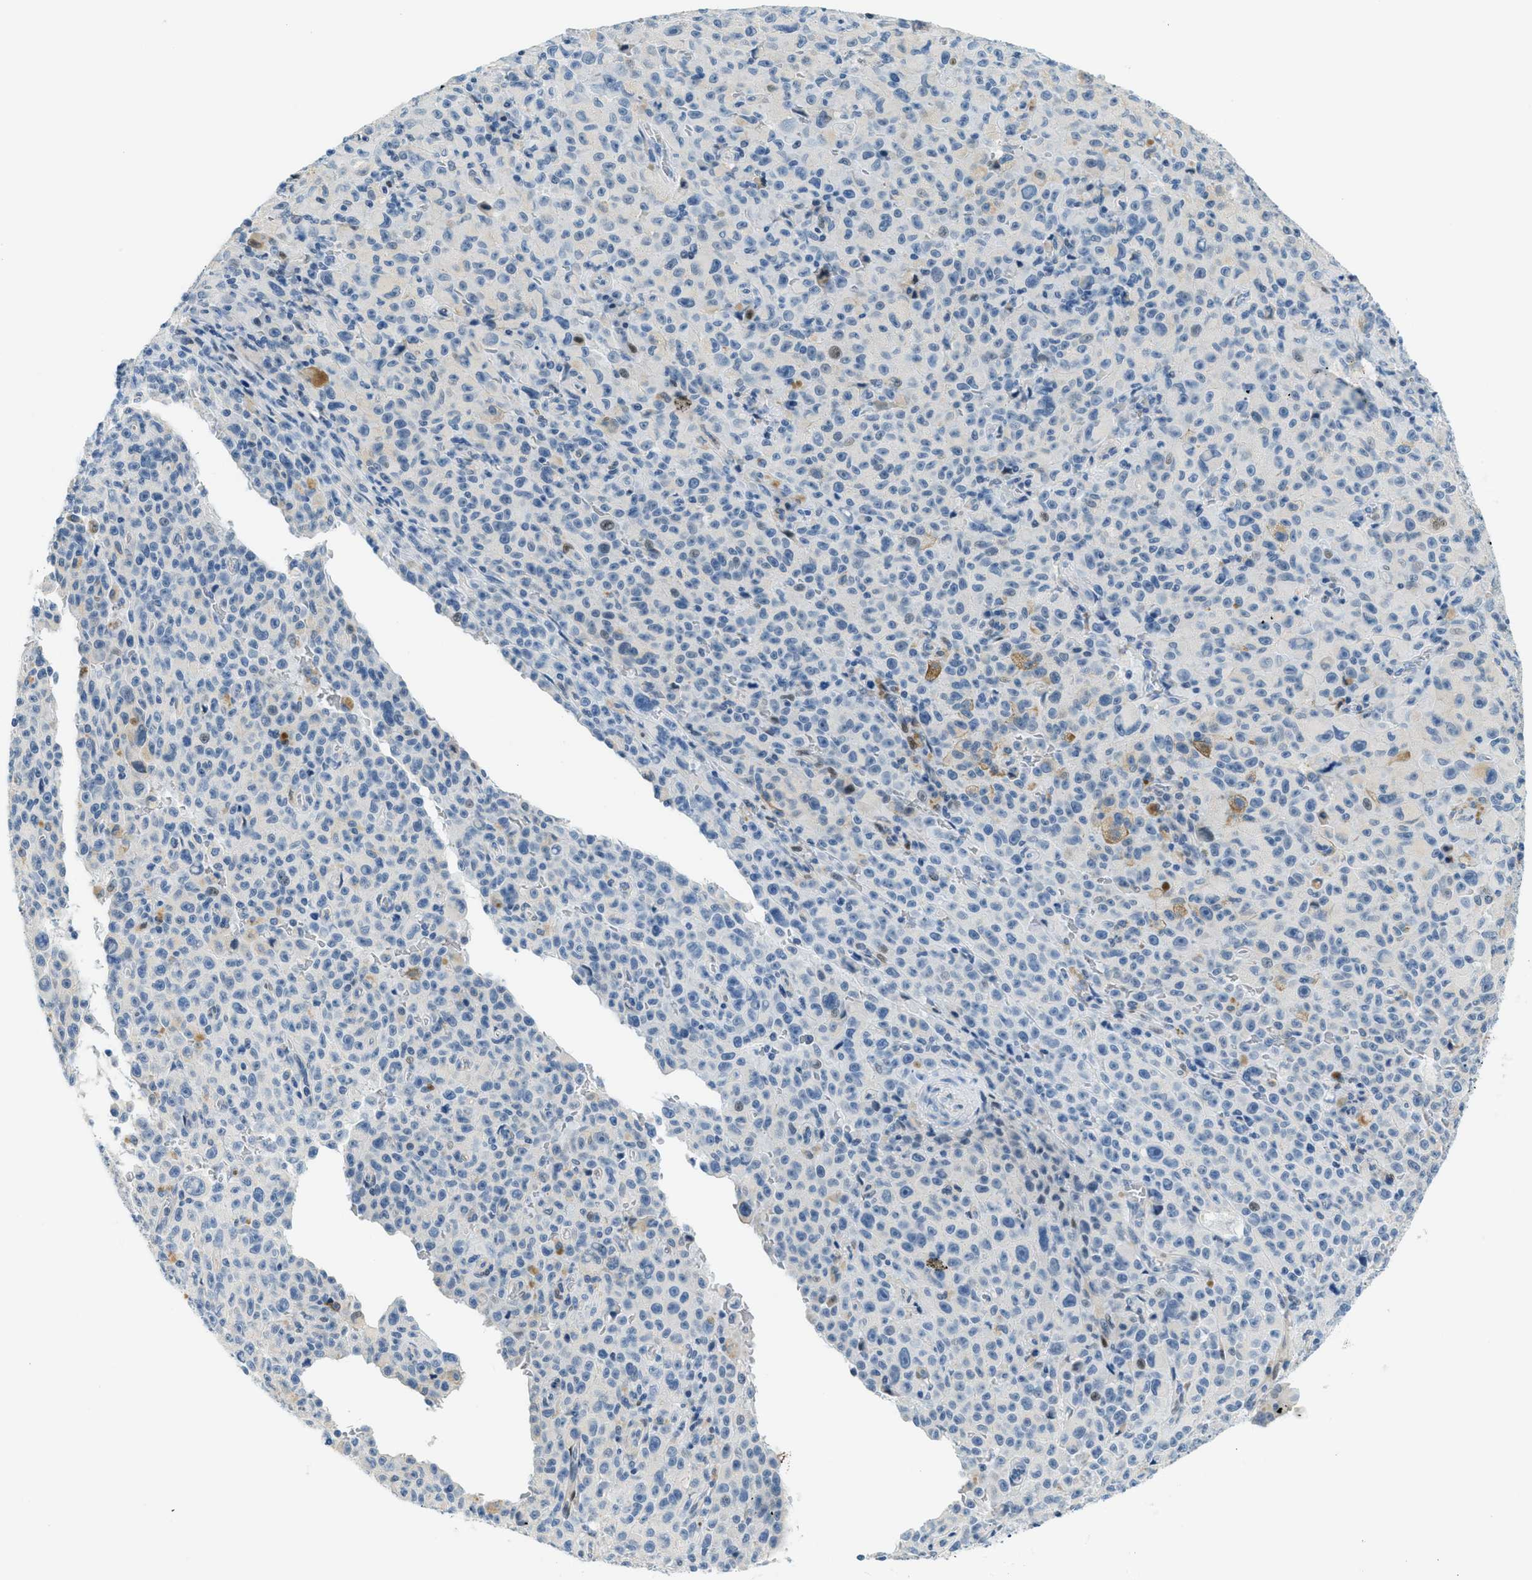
{"staining": {"intensity": "negative", "quantity": "none", "location": "none"}, "tissue": "melanoma", "cell_type": "Tumor cells", "image_type": "cancer", "snomed": [{"axis": "morphology", "description": "Malignant melanoma, NOS"}, {"axis": "topography", "description": "Skin"}], "caption": "Immunohistochemical staining of malignant melanoma exhibits no significant positivity in tumor cells. The staining is performed using DAB brown chromogen with nuclei counter-stained in using hematoxylin.", "gene": "CYP4X1", "patient": {"sex": "female", "age": 82}}